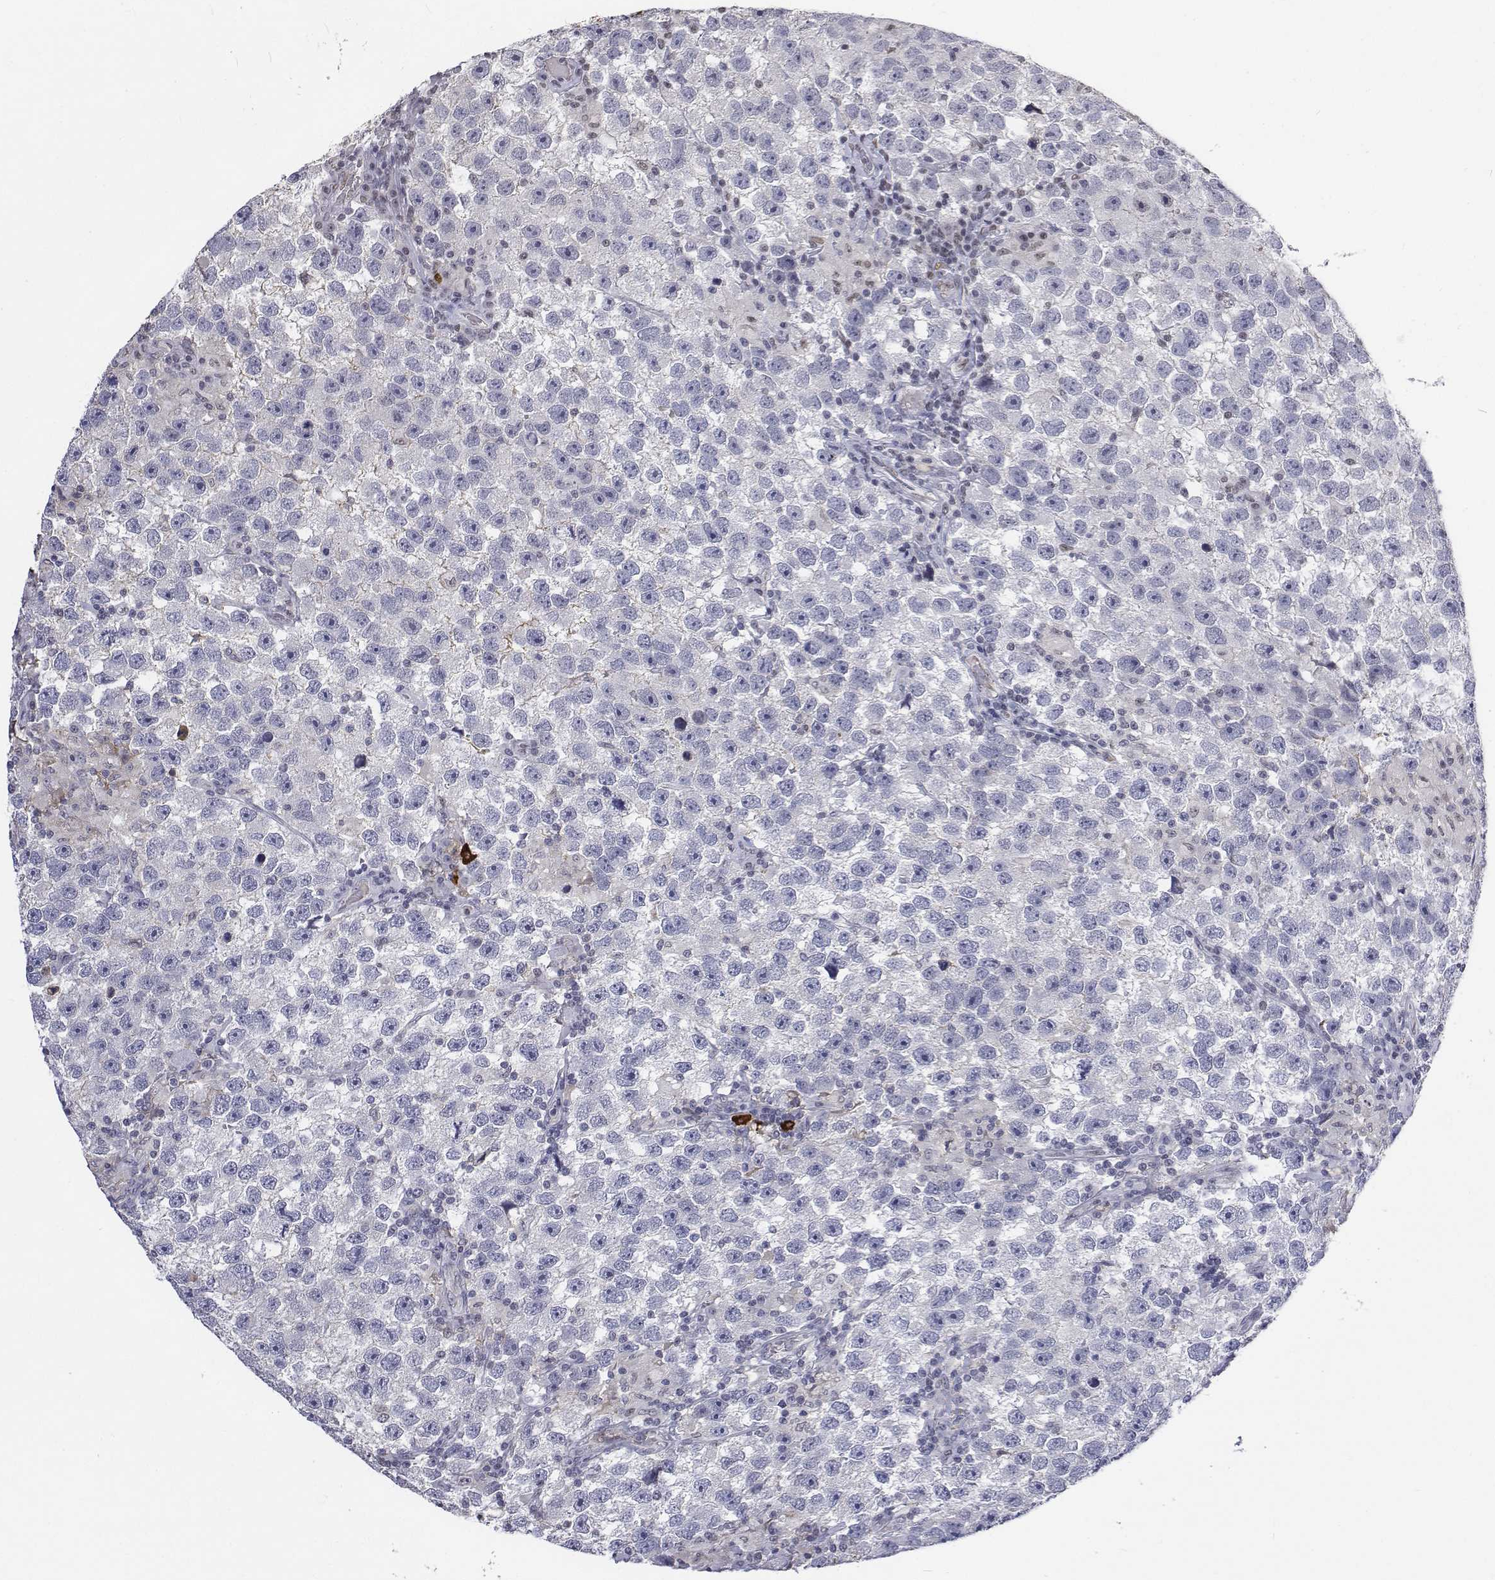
{"staining": {"intensity": "negative", "quantity": "none", "location": "none"}, "tissue": "testis cancer", "cell_type": "Tumor cells", "image_type": "cancer", "snomed": [{"axis": "morphology", "description": "Seminoma, NOS"}, {"axis": "topography", "description": "Testis"}], "caption": "The immunohistochemistry (IHC) histopathology image has no significant positivity in tumor cells of testis seminoma tissue. The staining is performed using DAB brown chromogen with nuclei counter-stained in using hematoxylin.", "gene": "ATRX", "patient": {"sex": "male", "age": 26}}